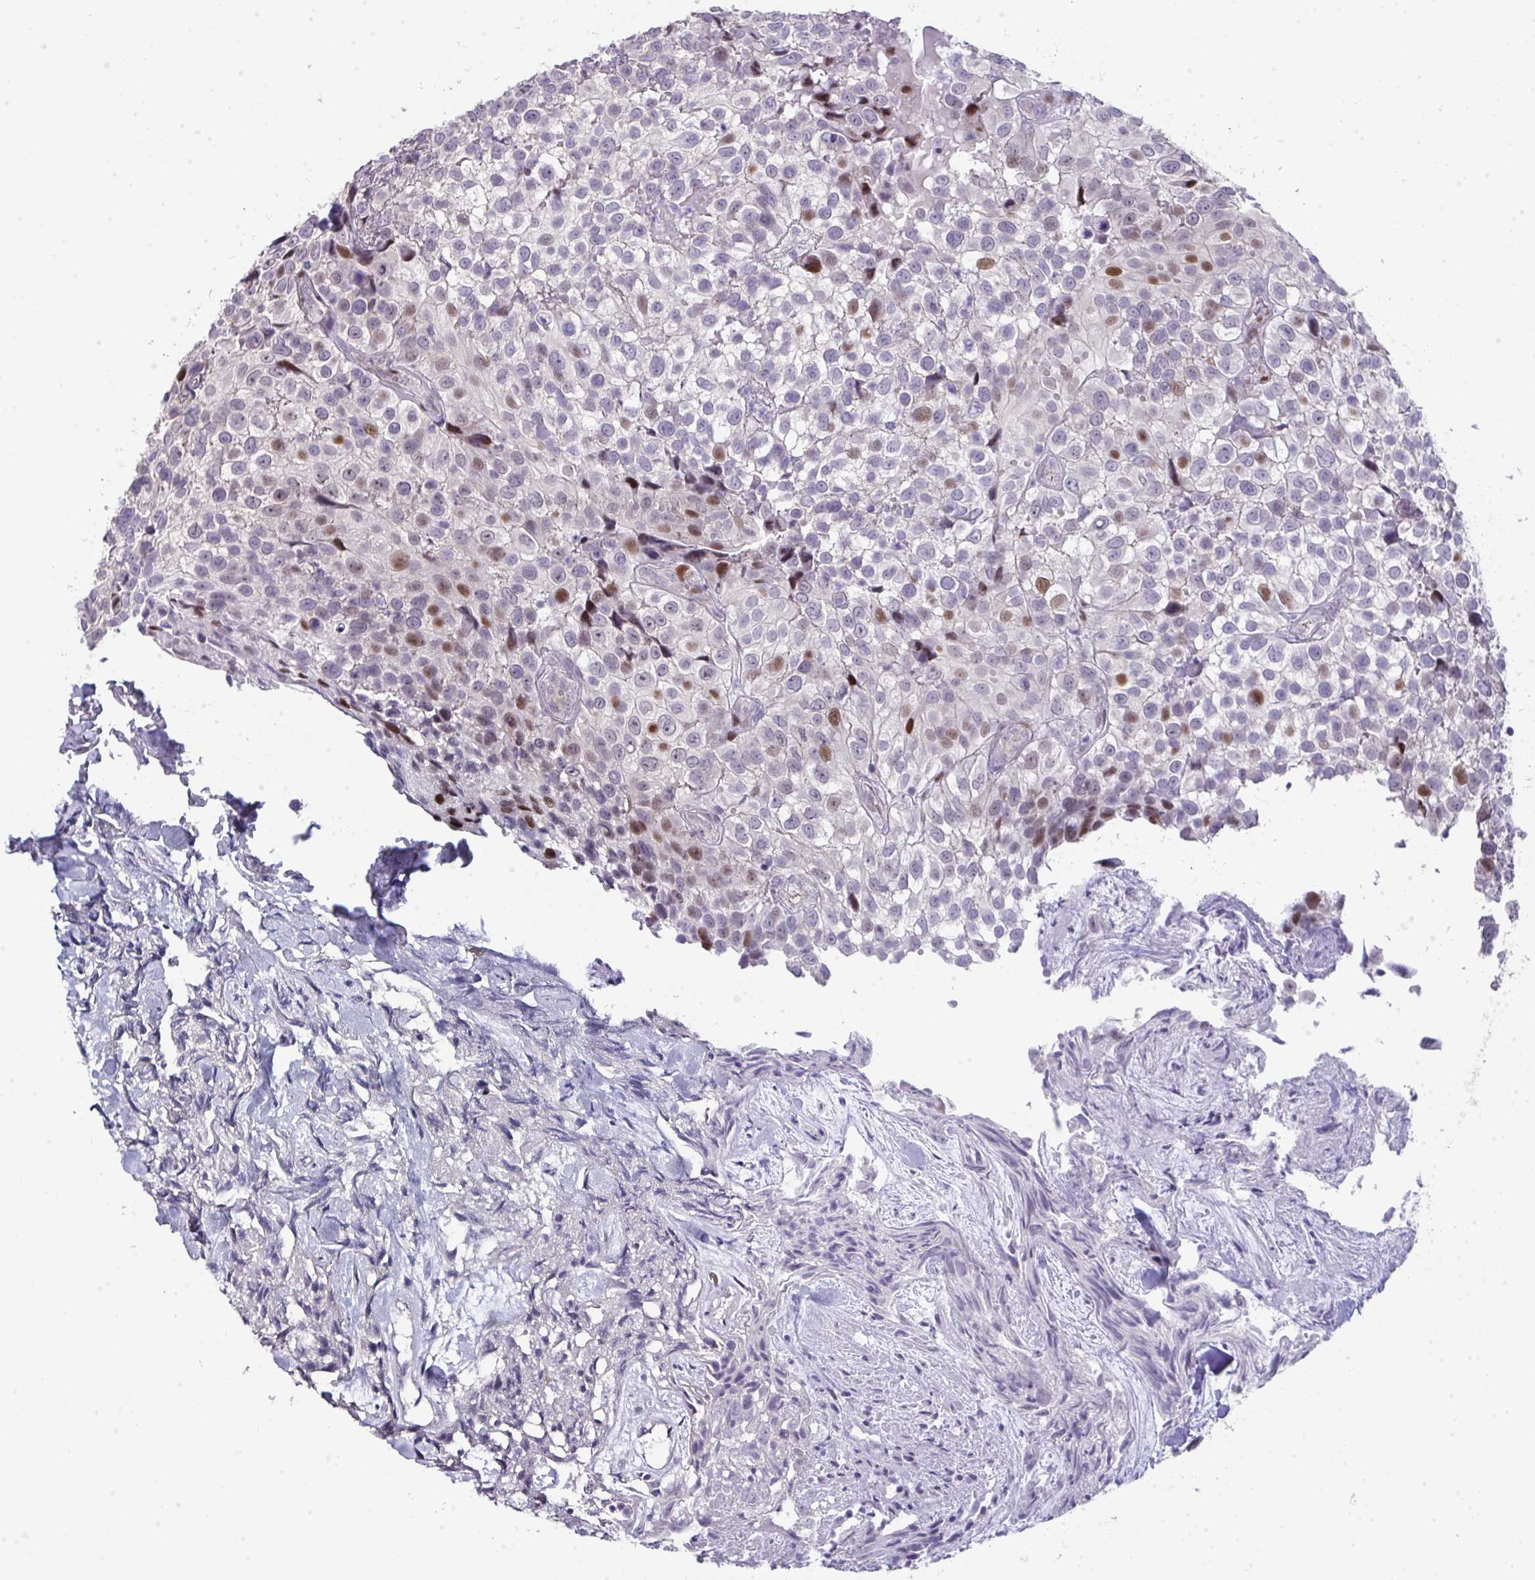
{"staining": {"intensity": "moderate", "quantity": "<25%", "location": "nuclear"}, "tissue": "urothelial cancer", "cell_type": "Tumor cells", "image_type": "cancer", "snomed": [{"axis": "morphology", "description": "Urothelial carcinoma, High grade"}, {"axis": "topography", "description": "Urinary bladder"}], "caption": "High-power microscopy captured an IHC micrograph of urothelial cancer, revealing moderate nuclear staining in approximately <25% of tumor cells. The protein of interest is shown in brown color, while the nuclei are stained blue.", "gene": "GALNT16", "patient": {"sex": "male", "age": 56}}